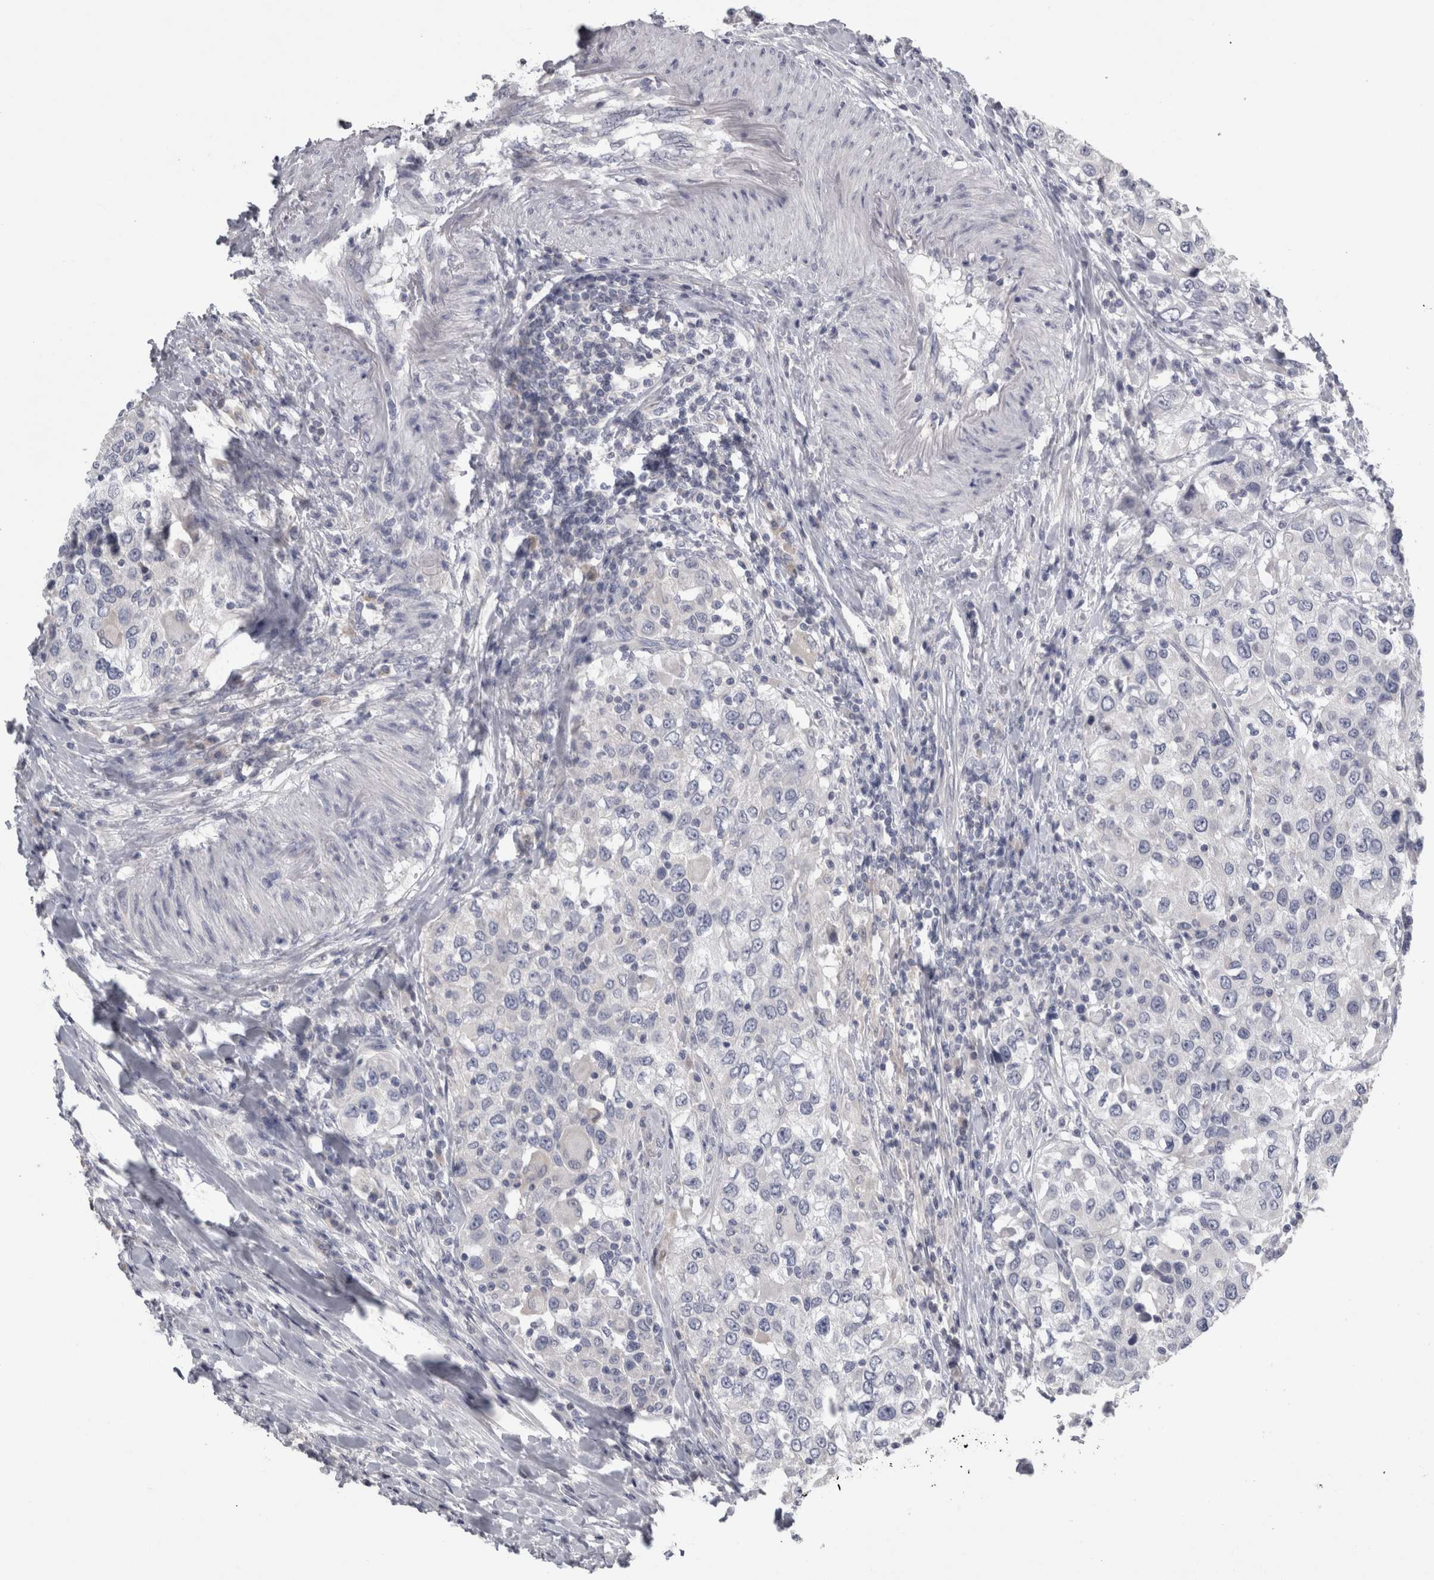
{"staining": {"intensity": "negative", "quantity": "none", "location": "none"}, "tissue": "urothelial cancer", "cell_type": "Tumor cells", "image_type": "cancer", "snomed": [{"axis": "morphology", "description": "Urothelial carcinoma, High grade"}, {"axis": "topography", "description": "Urinary bladder"}], "caption": "This is an immunohistochemistry (IHC) photomicrograph of high-grade urothelial carcinoma. There is no staining in tumor cells.", "gene": "TCAP", "patient": {"sex": "female", "age": 80}}